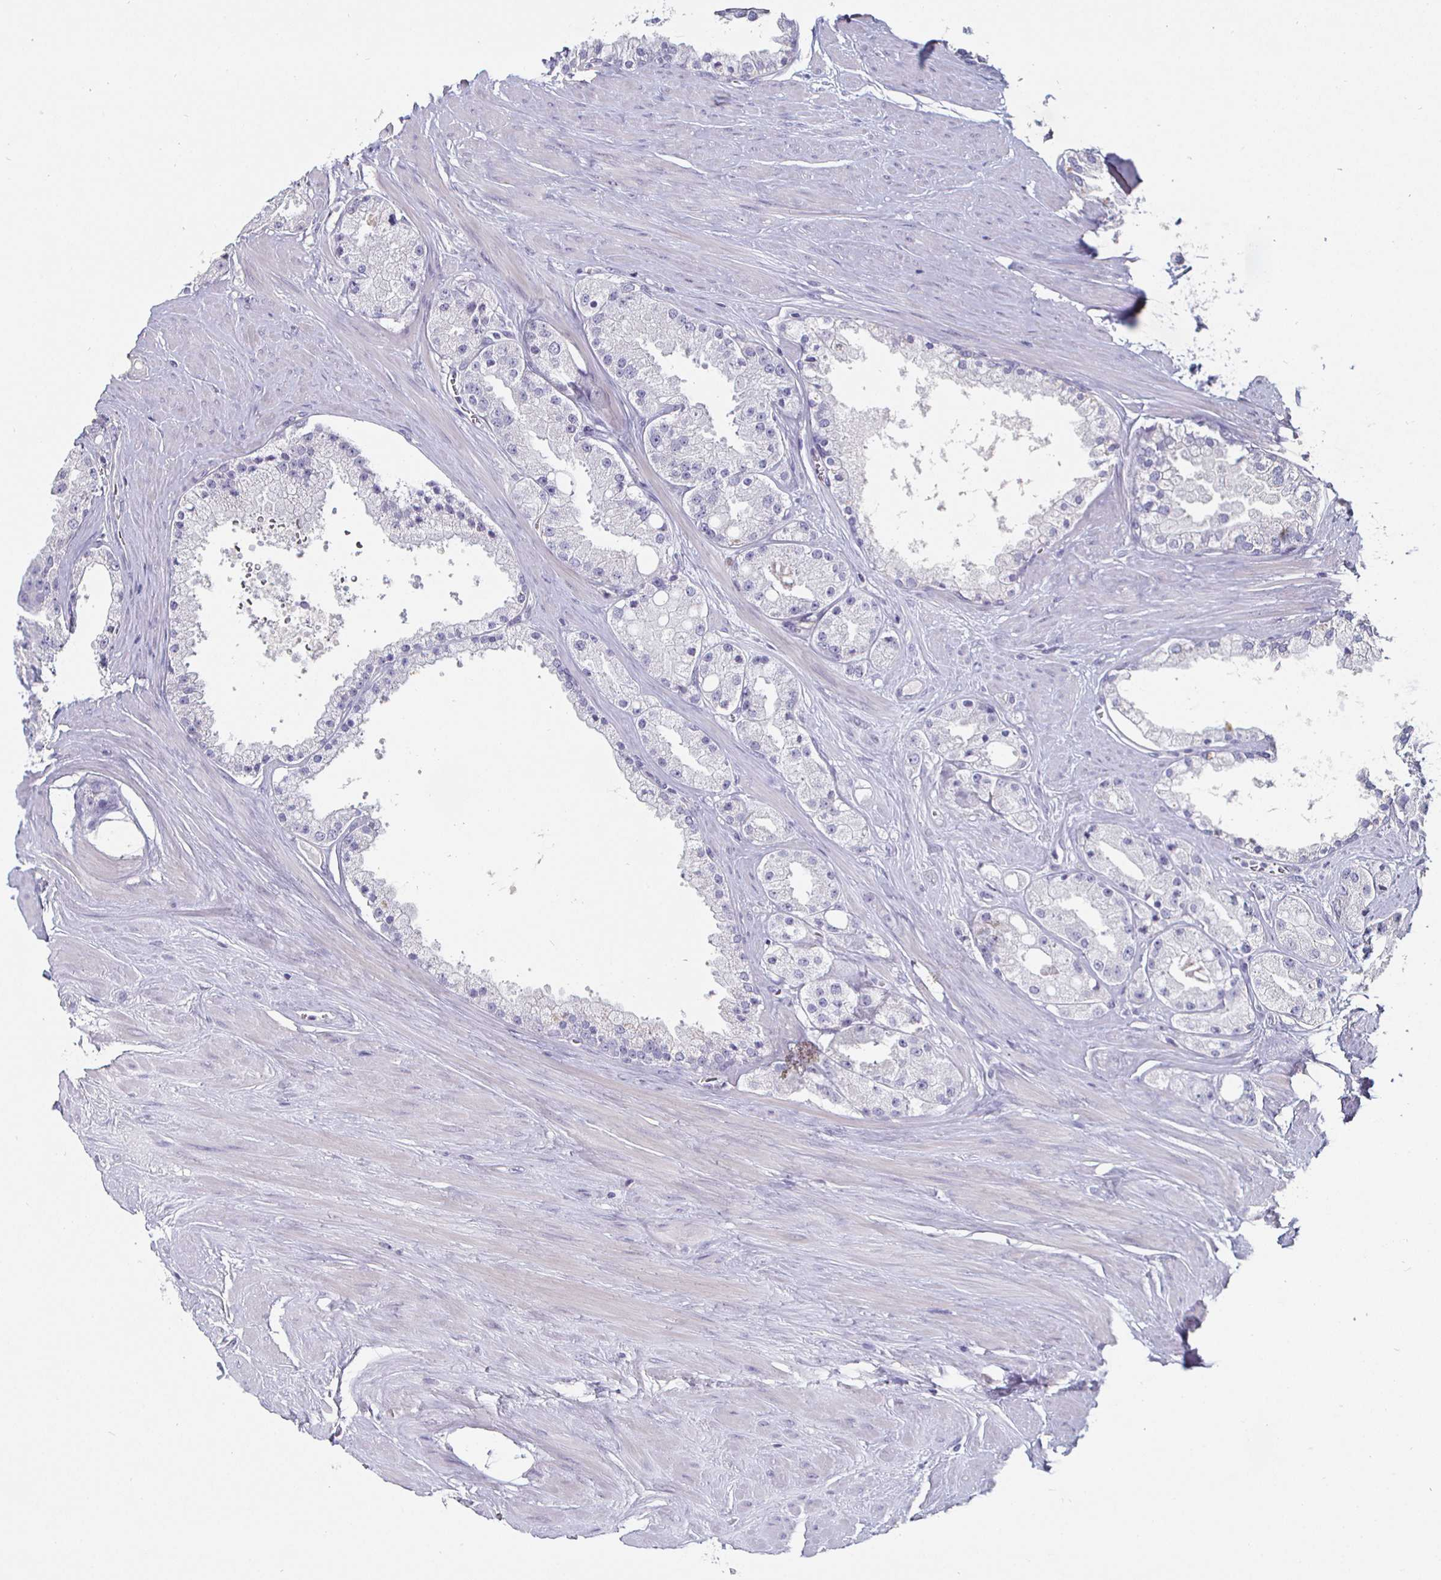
{"staining": {"intensity": "negative", "quantity": "none", "location": "none"}, "tissue": "prostate cancer", "cell_type": "Tumor cells", "image_type": "cancer", "snomed": [{"axis": "morphology", "description": "Adenocarcinoma, High grade"}, {"axis": "topography", "description": "Prostate"}], "caption": "Photomicrograph shows no protein staining in tumor cells of prostate cancer (high-grade adenocarcinoma) tissue.", "gene": "ENPP1", "patient": {"sex": "male", "age": 66}}